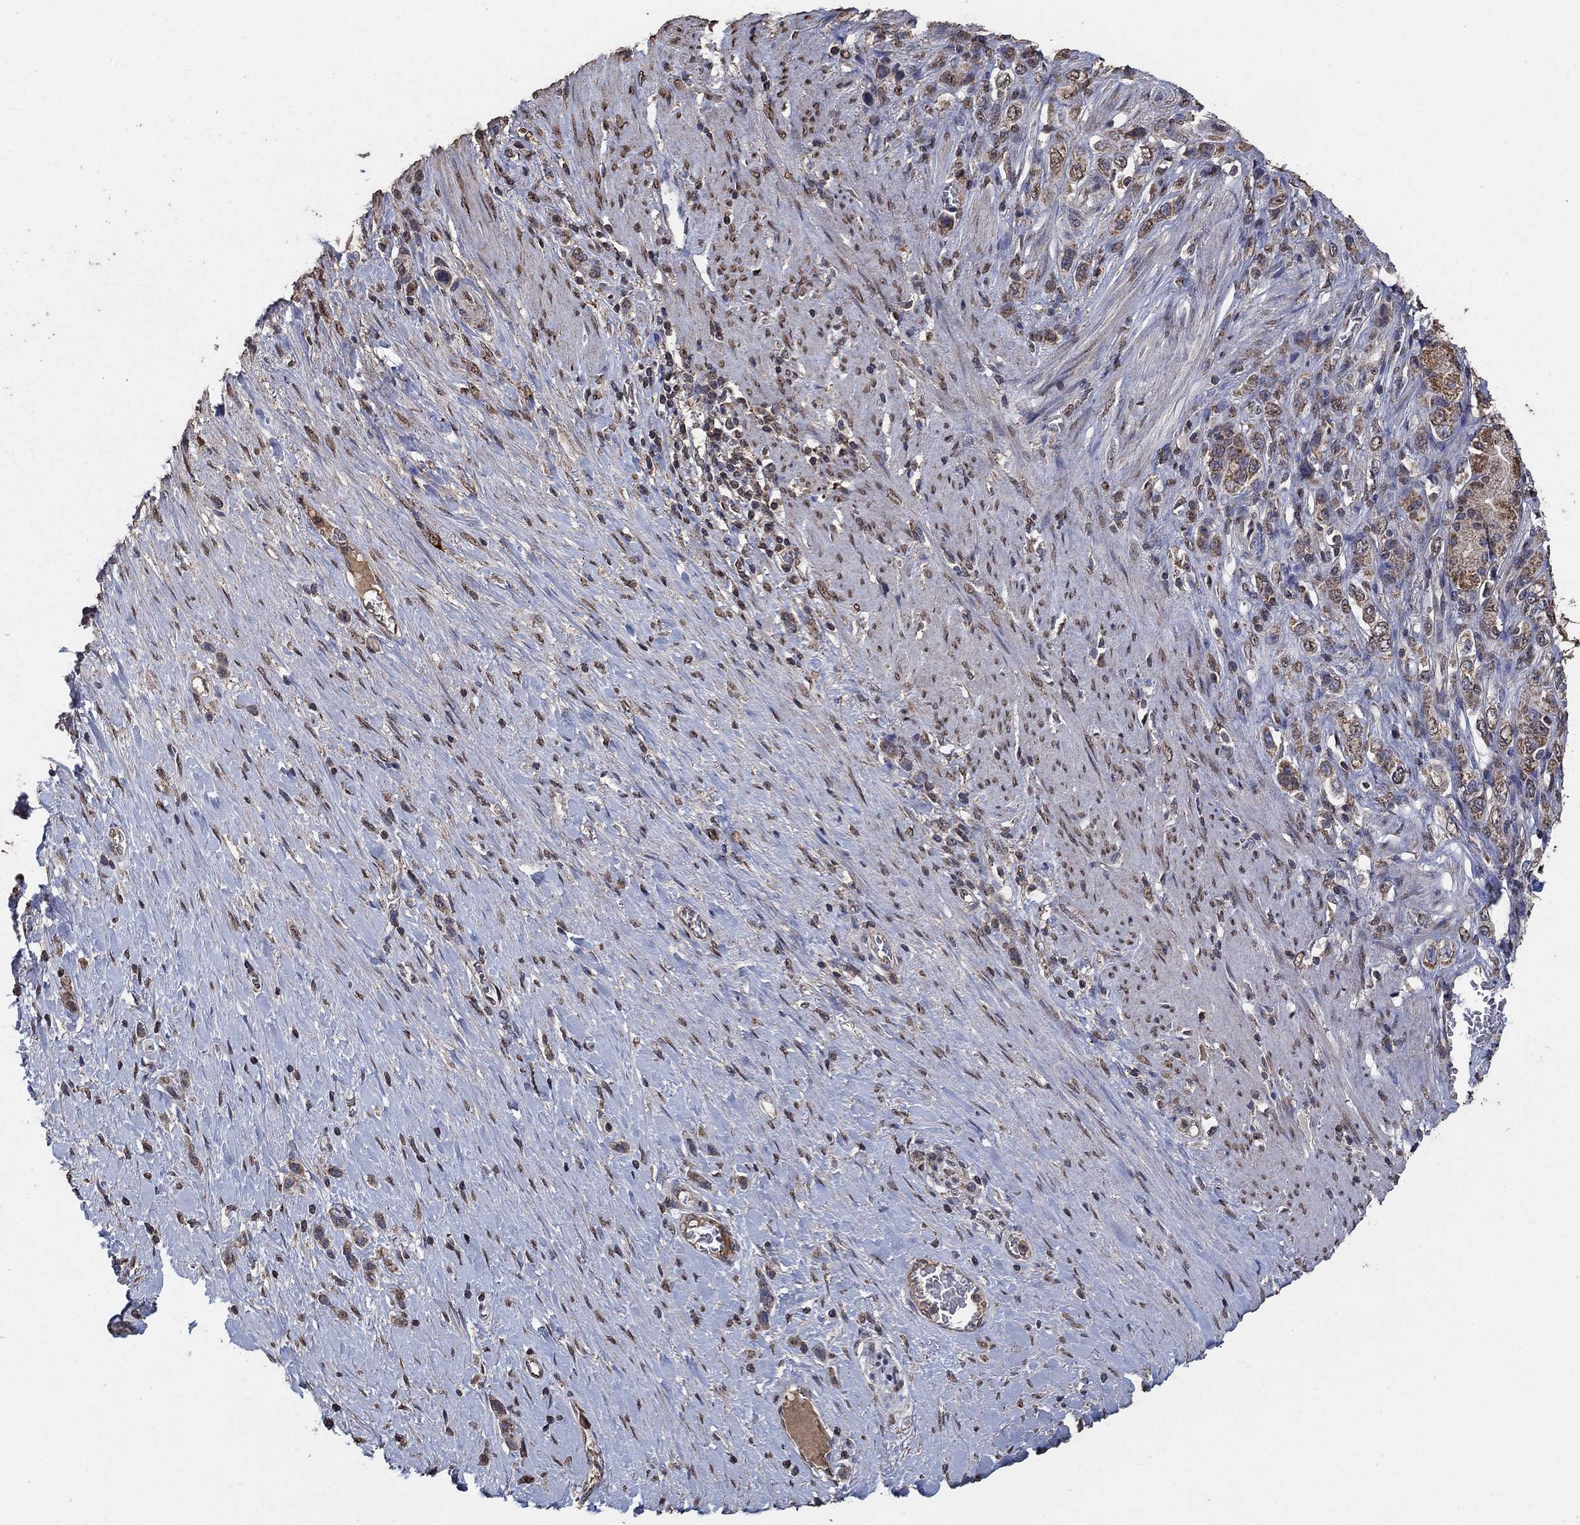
{"staining": {"intensity": "moderate", "quantity": "25%-75%", "location": "cytoplasmic/membranous"}, "tissue": "stomach cancer", "cell_type": "Tumor cells", "image_type": "cancer", "snomed": [{"axis": "morphology", "description": "Normal tissue, NOS"}, {"axis": "morphology", "description": "Adenocarcinoma, NOS"}, {"axis": "morphology", "description": "Adenocarcinoma, High grade"}, {"axis": "topography", "description": "Stomach, upper"}, {"axis": "topography", "description": "Stomach"}], "caption": "Moderate cytoplasmic/membranous expression is identified in approximately 25%-75% of tumor cells in stomach adenocarcinoma.", "gene": "MRPS24", "patient": {"sex": "female", "age": 65}}